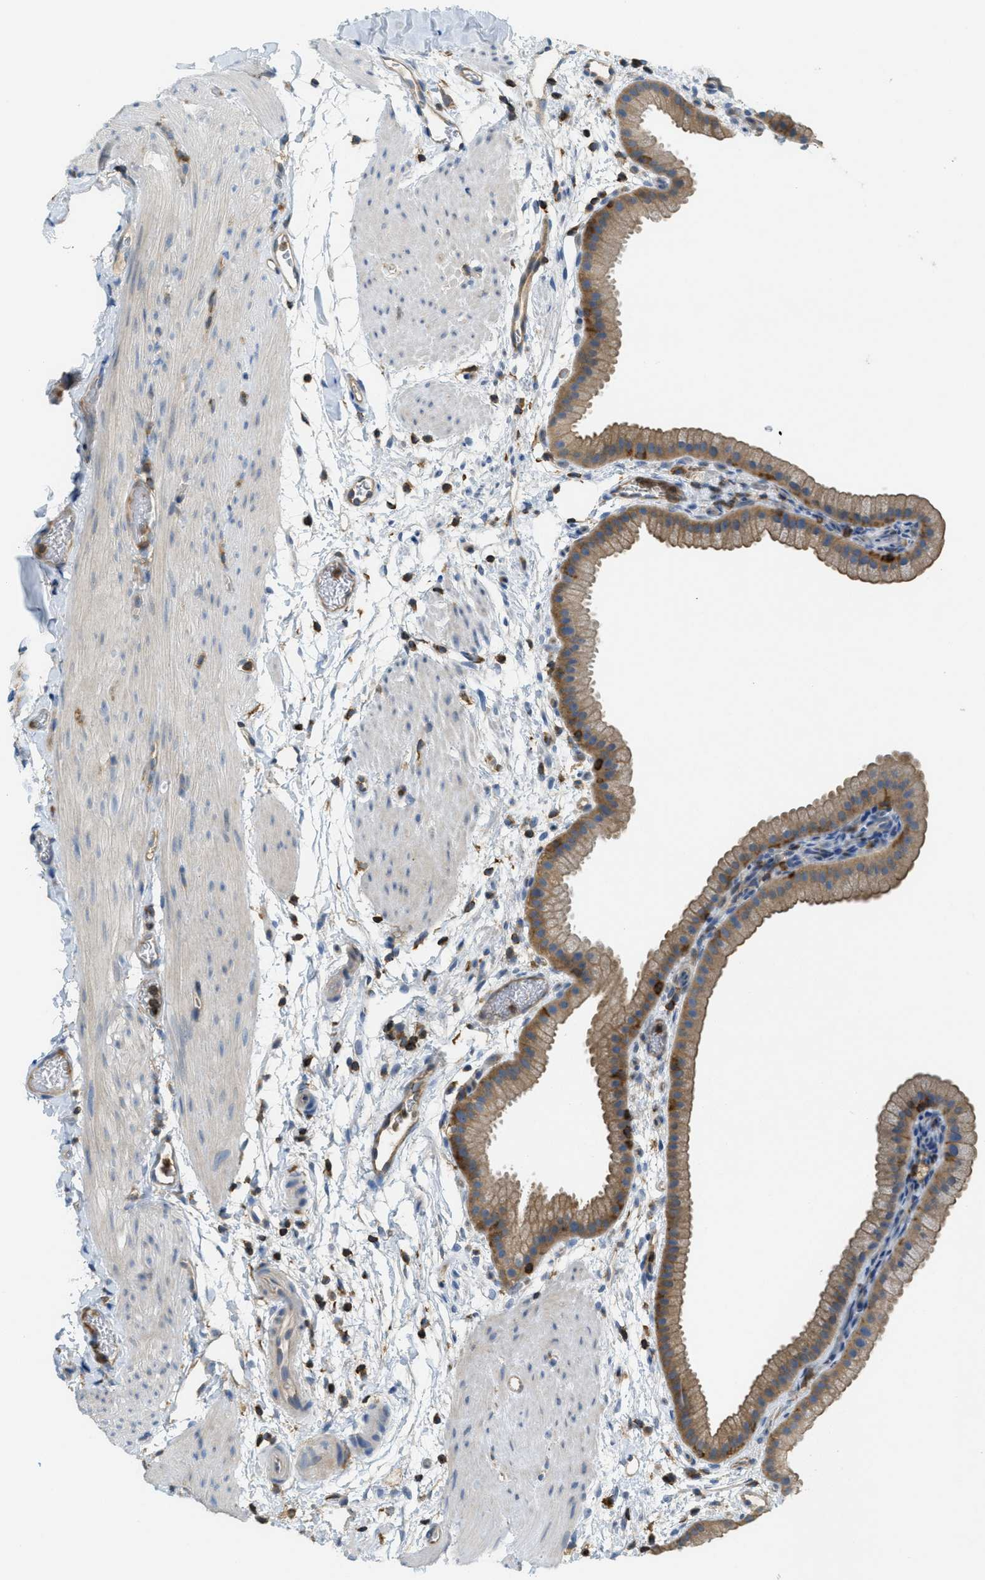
{"staining": {"intensity": "moderate", "quantity": ">75%", "location": "cytoplasmic/membranous"}, "tissue": "gallbladder", "cell_type": "Glandular cells", "image_type": "normal", "snomed": [{"axis": "morphology", "description": "Normal tissue, NOS"}, {"axis": "topography", "description": "Gallbladder"}], "caption": "Approximately >75% of glandular cells in benign gallbladder reveal moderate cytoplasmic/membranous protein staining as visualized by brown immunohistochemical staining.", "gene": "GRIK2", "patient": {"sex": "female", "age": 64}}